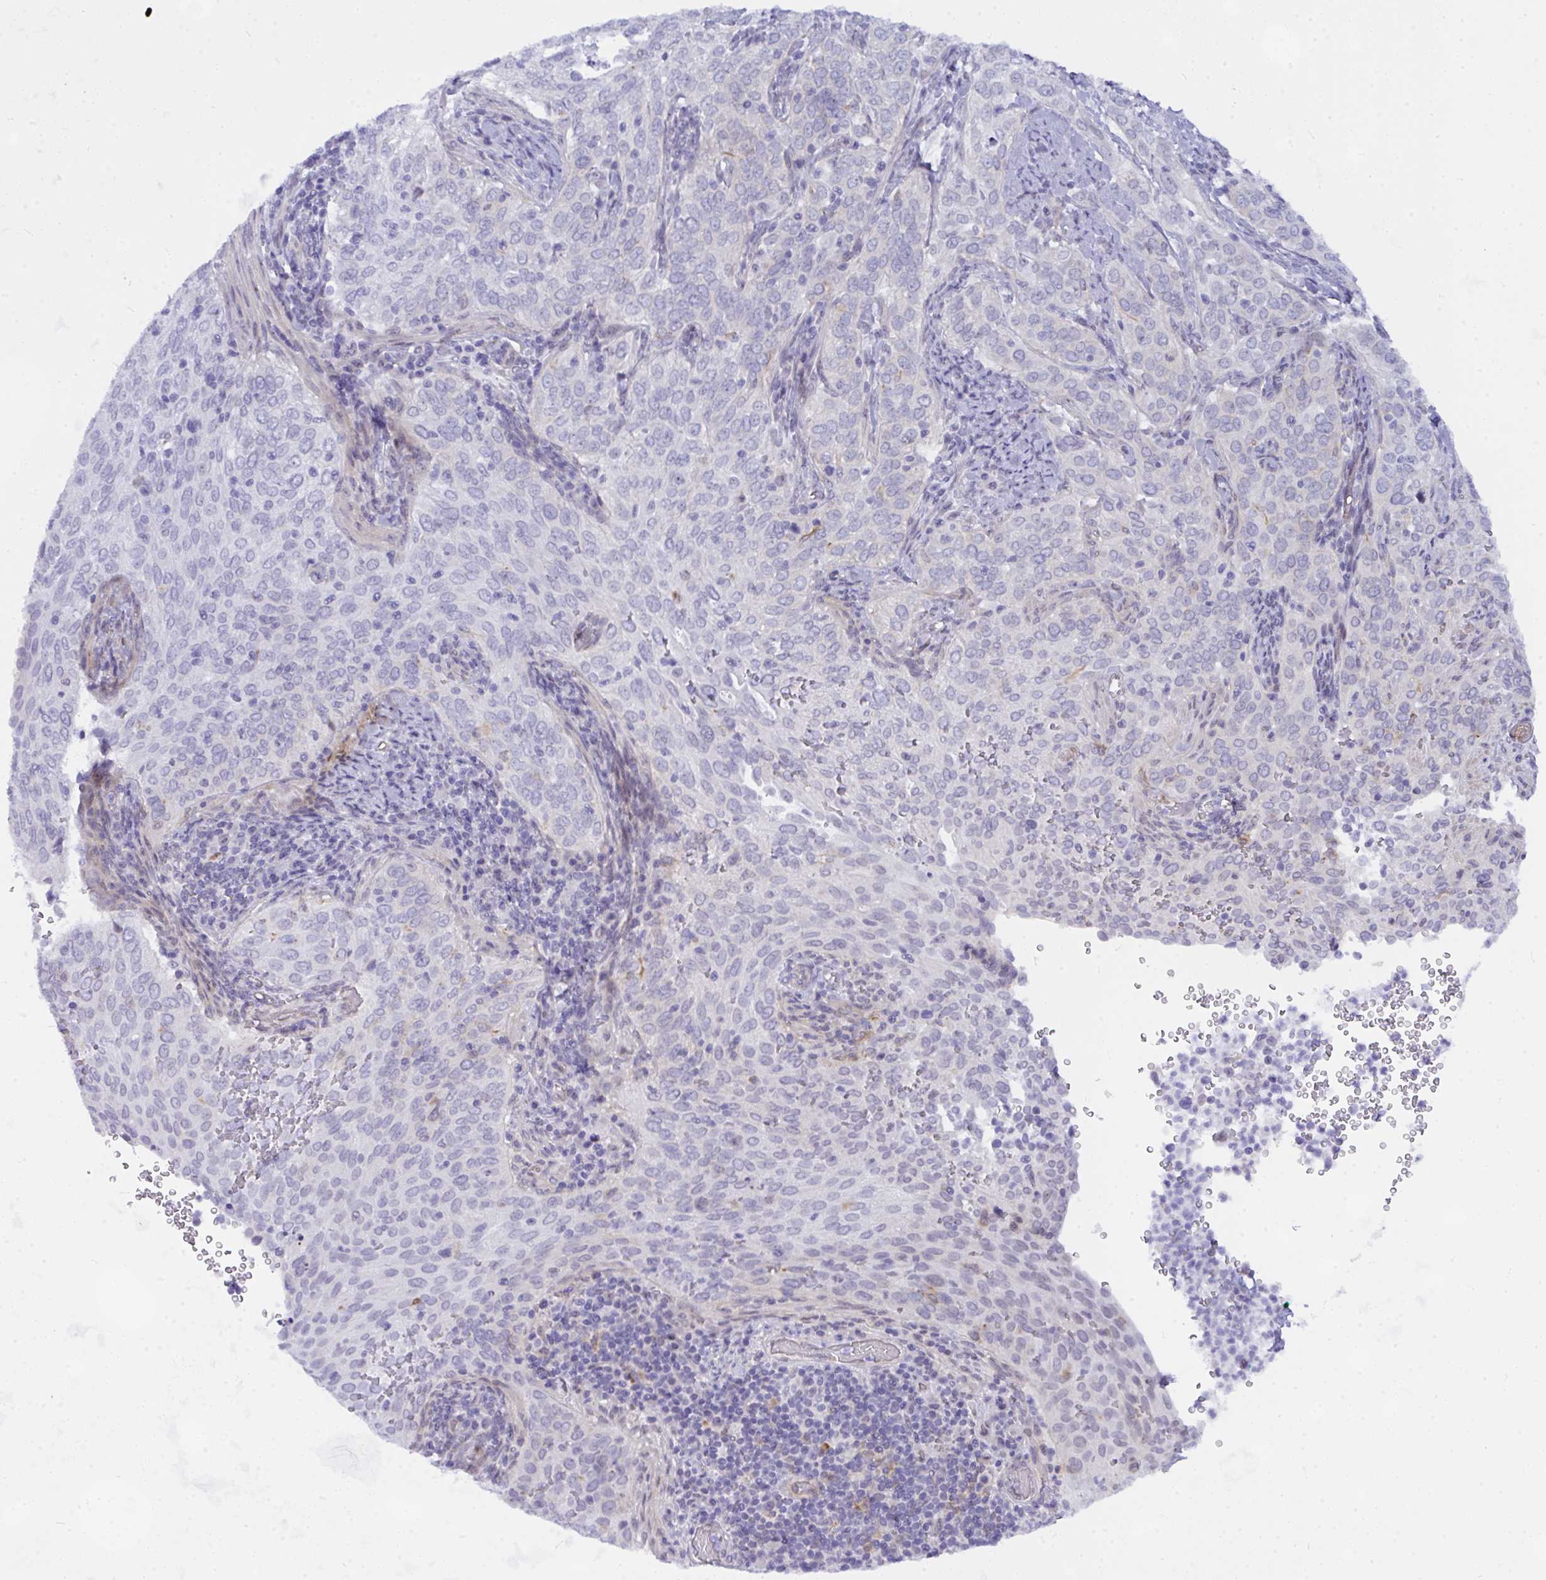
{"staining": {"intensity": "negative", "quantity": "none", "location": "none"}, "tissue": "cervical cancer", "cell_type": "Tumor cells", "image_type": "cancer", "snomed": [{"axis": "morphology", "description": "Adenocarcinoma, NOS"}, {"axis": "topography", "description": "Cervix"}], "caption": "Immunohistochemical staining of human adenocarcinoma (cervical) shows no significant expression in tumor cells. (Brightfield microscopy of DAB immunohistochemistry at high magnification).", "gene": "NFXL1", "patient": {"sex": "female", "age": 63}}